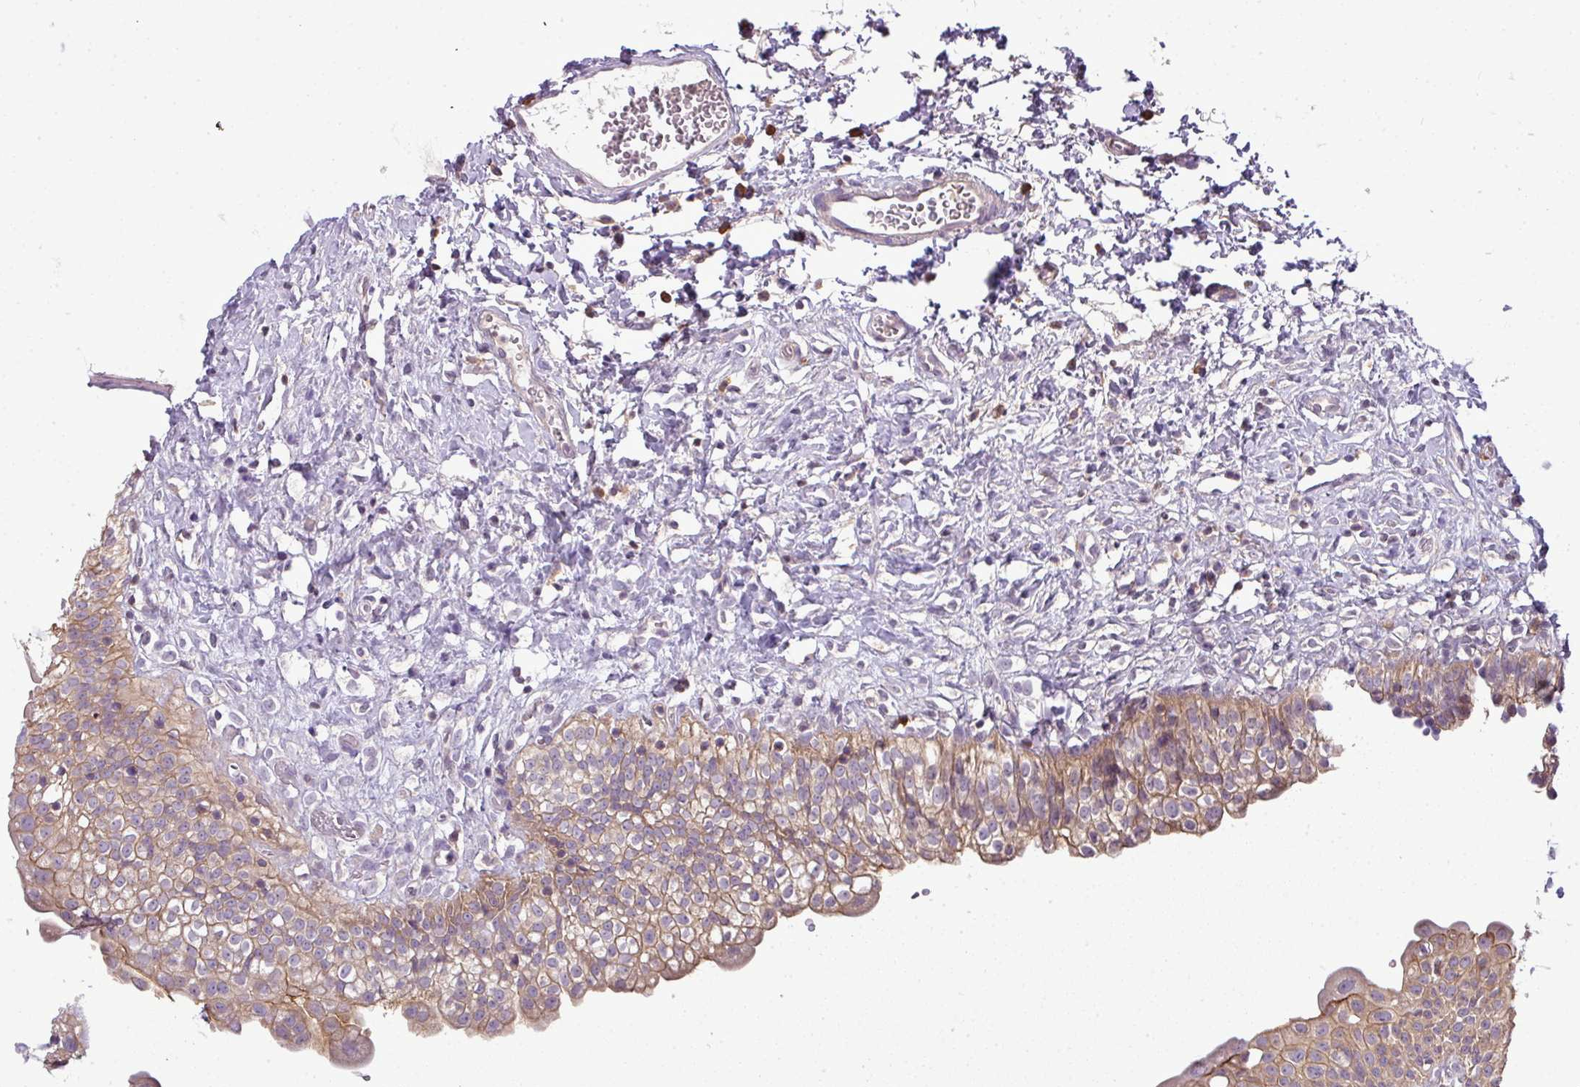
{"staining": {"intensity": "moderate", "quantity": ">75%", "location": "cytoplasmic/membranous"}, "tissue": "urinary bladder", "cell_type": "Urothelial cells", "image_type": "normal", "snomed": [{"axis": "morphology", "description": "Normal tissue, NOS"}, {"axis": "topography", "description": "Urinary bladder"}], "caption": "The immunohistochemical stain highlights moderate cytoplasmic/membranous expression in urothelial cells of normal urinary bladder. Nuclei are stained in blue.", "gene": "STAT5A", "patient": {"sex": "male", "age": 51}}